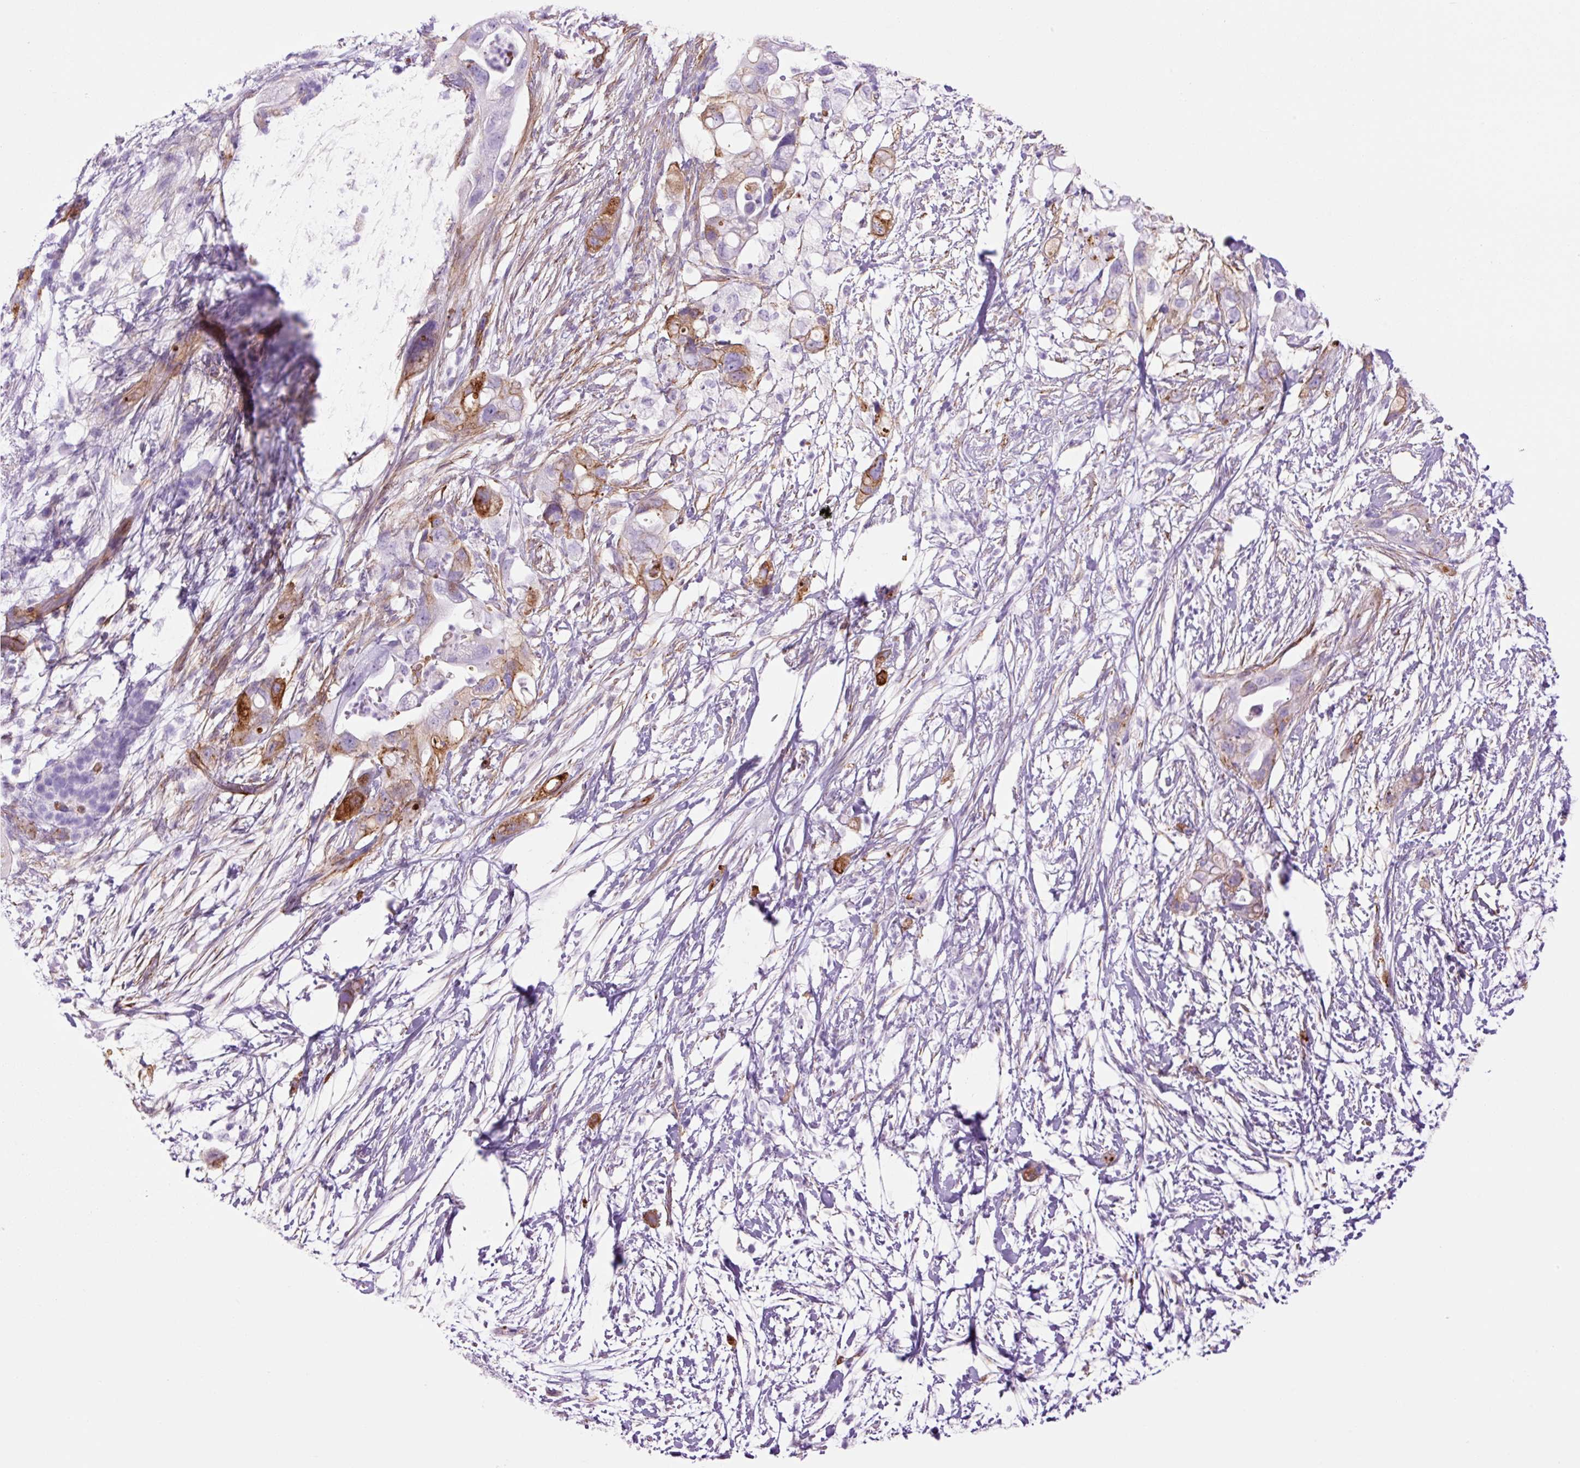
{"staining": {"intensity": "strong", "quantity": "<25%", "location": "cytoplasmic/membranous"}, "tissue": "pancreatic cancer", "cell_type": "Tumor cells", "image_type": "cancer", "snomed": [{"axis": "morphology", "description": "Adenocarcinoma, NOS"}, {"axis": "topography", "description": "Pancreas"}], "caption": "Protein analysis of pancreatic cancer (adenocarcinoma) tissue exhibits strong cytoplasmic/membranous expression in approximately <25% of tumor cells.", "gene": "CAV1", "patient": {"sex": "female", "age": 72}}